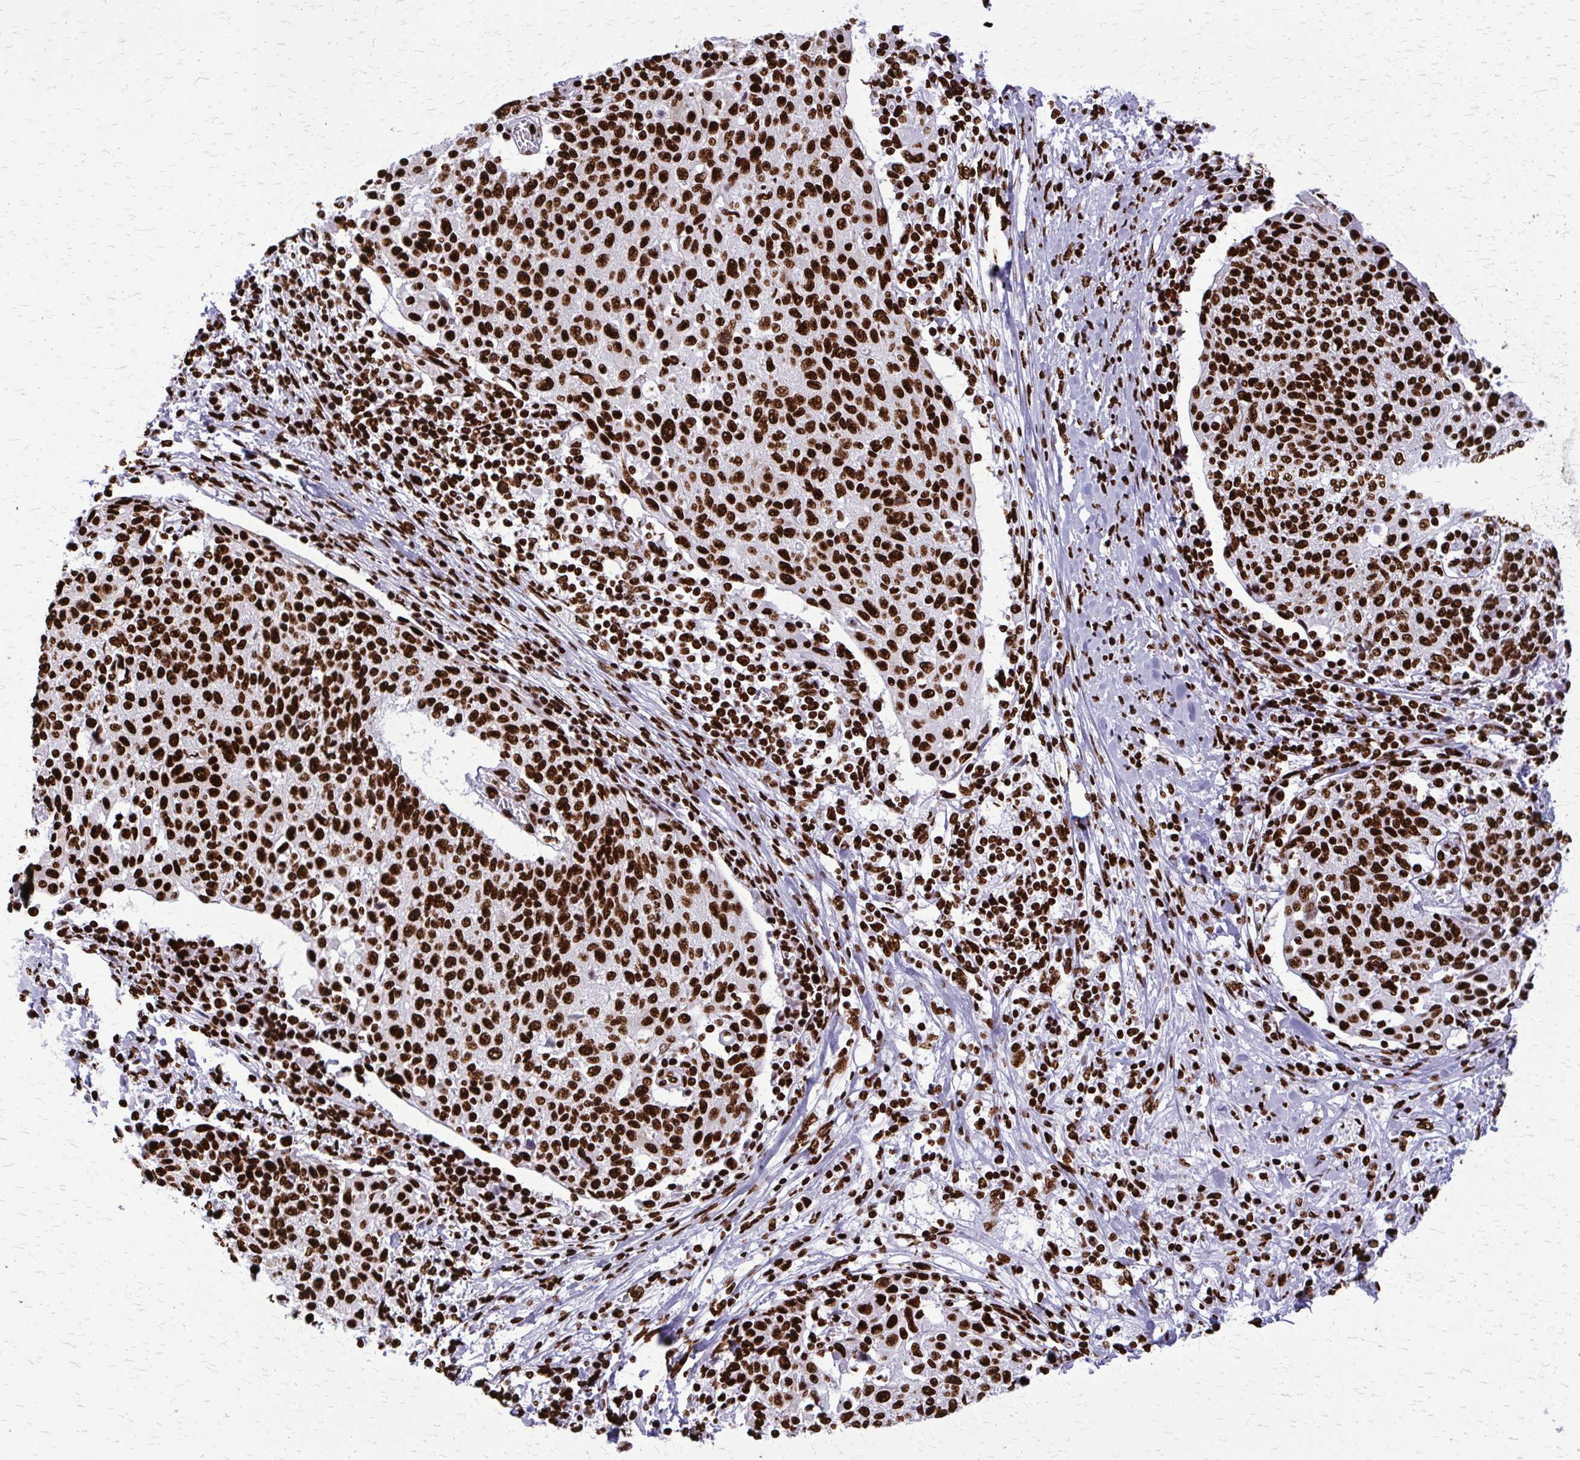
{"staining": {"intensity": "strong", "quantity": ">75%", "location": "nuclear"}, "tissue": "cervical cancer", "cell_type": "Tumor cells", "image_type": "cancer", "snomed": [{"axis": "morphology", "description": "Squamous cell carcinoma, NOS"}, {"axis": "topography", "description": "Cervix"}], "caption": "Squamous cell carcinoma (cervical) stained with a brown dye displays strong nuclear positive expression in about >75% of tumor cells.", "gene": "SFPQ", "patient": {"sex": "female", "age": 52}}